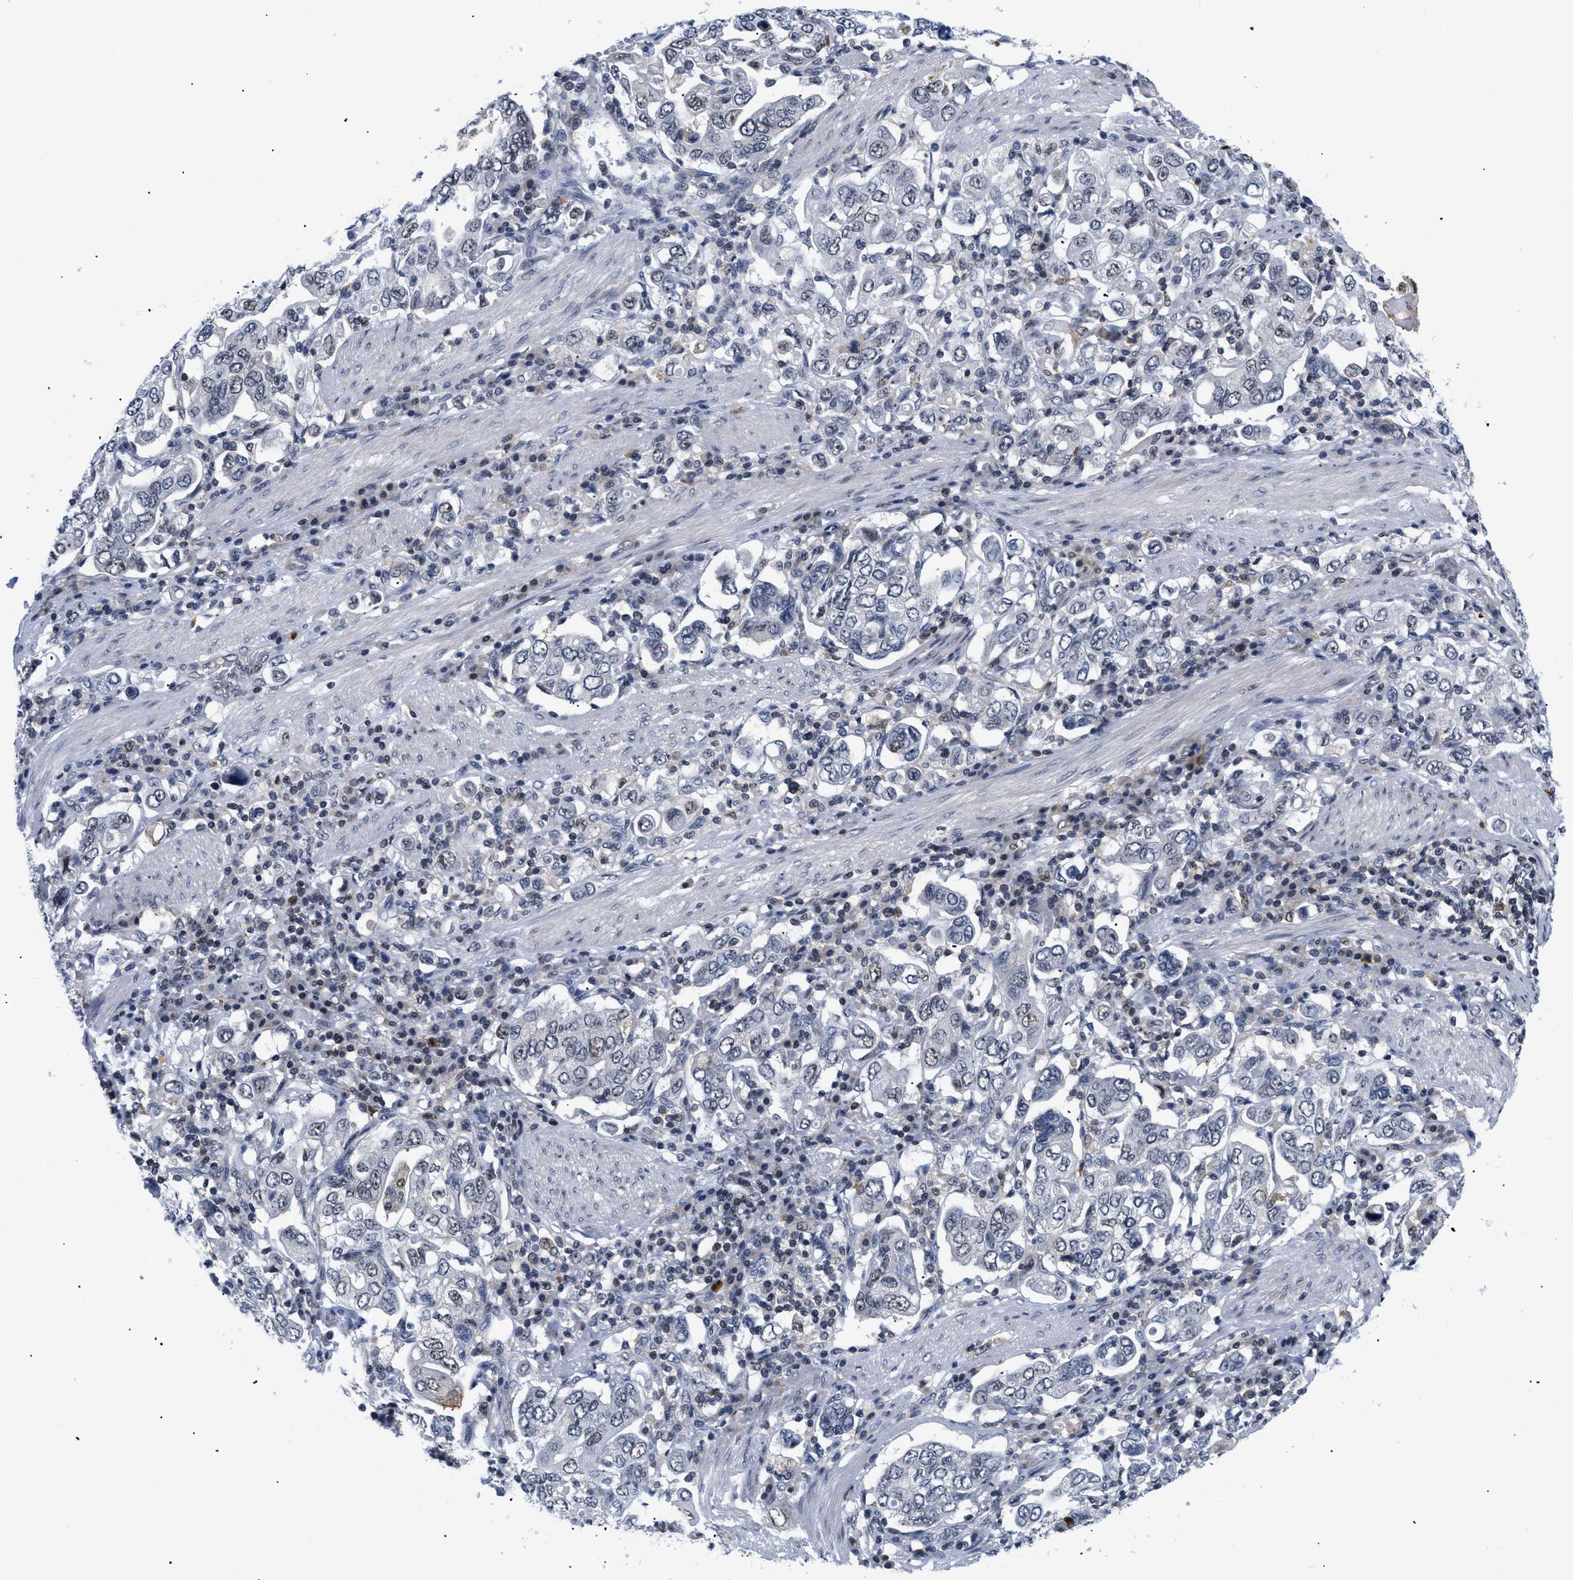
{"staining": {"intensity": "negative", "quantity": "none", "location": "none"}, "tissue": "stomach cancer", "cell_type": "Tumor cells", "image_type": "cancer", "snomed": [{"axis": "morphology", "description": "Adenocarcinoma, NOS"}, {"axis": "topography", "description": "Stomach, upper"}], "caption": "DAB (3,3'-diaminobenzidine) immunohistochemical staining of stomach cancer (adenocarcinoma) demonstrates no significant staining in tumor cells.", "gene": "PITHD1", "patient": {"sex": "male", "age": 62}}